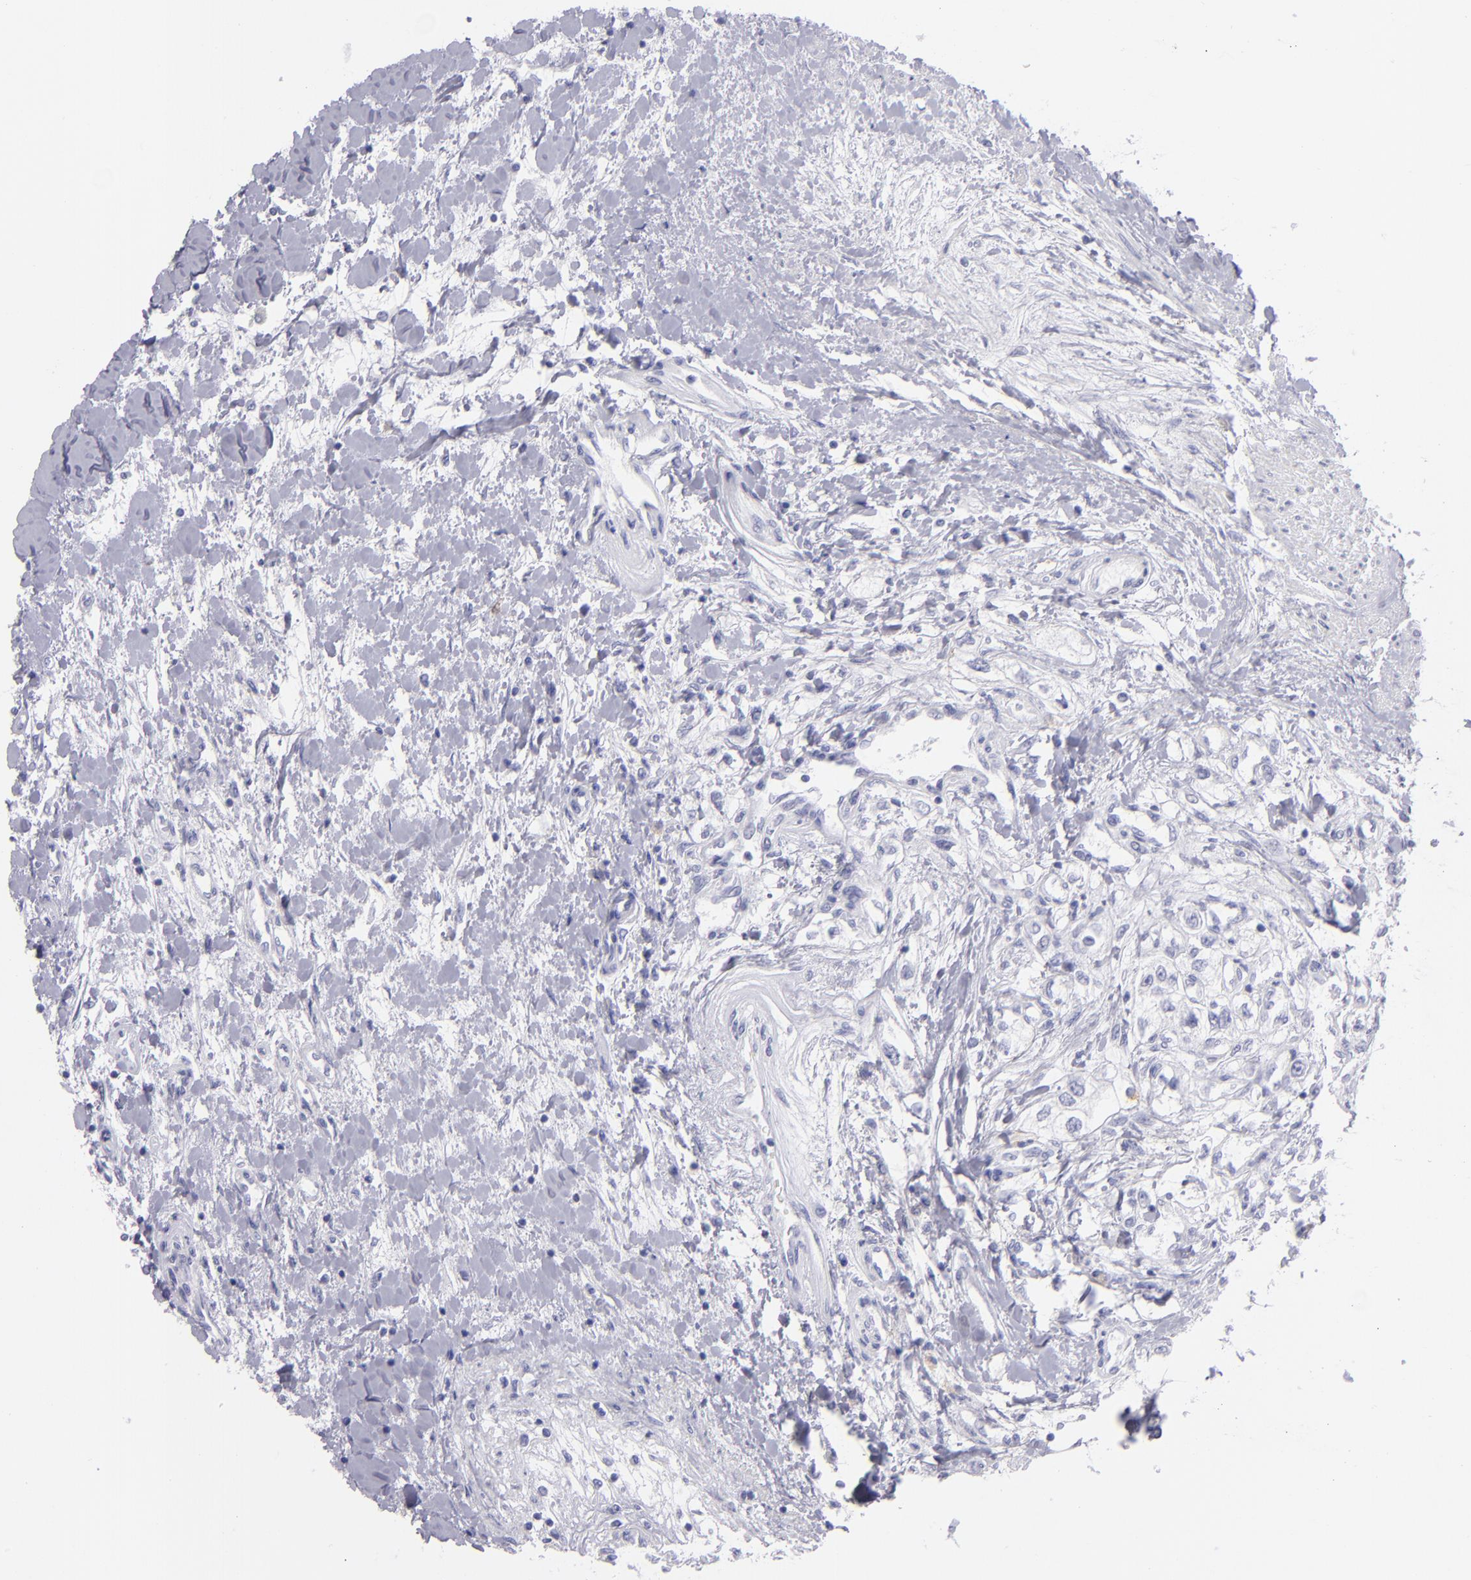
{"staining": {"intensity": "negative", "quantity": "none", "location": "none"}, "tissue": "renal cancer", "cell_type": "Tumor cells", "image_type": "cancer", "snomed": [{"axis": "morphology", "description": "Adenocarcinoma, NOS"}, {"axis": "topography", "description": "Kidney"}], "caption": "This is an IHC histopathology image of adenocarcinoma (renal). There is no expression in tumor cells.", "gene": "CD82", "patient": {"sex": "male", "age": 57}}